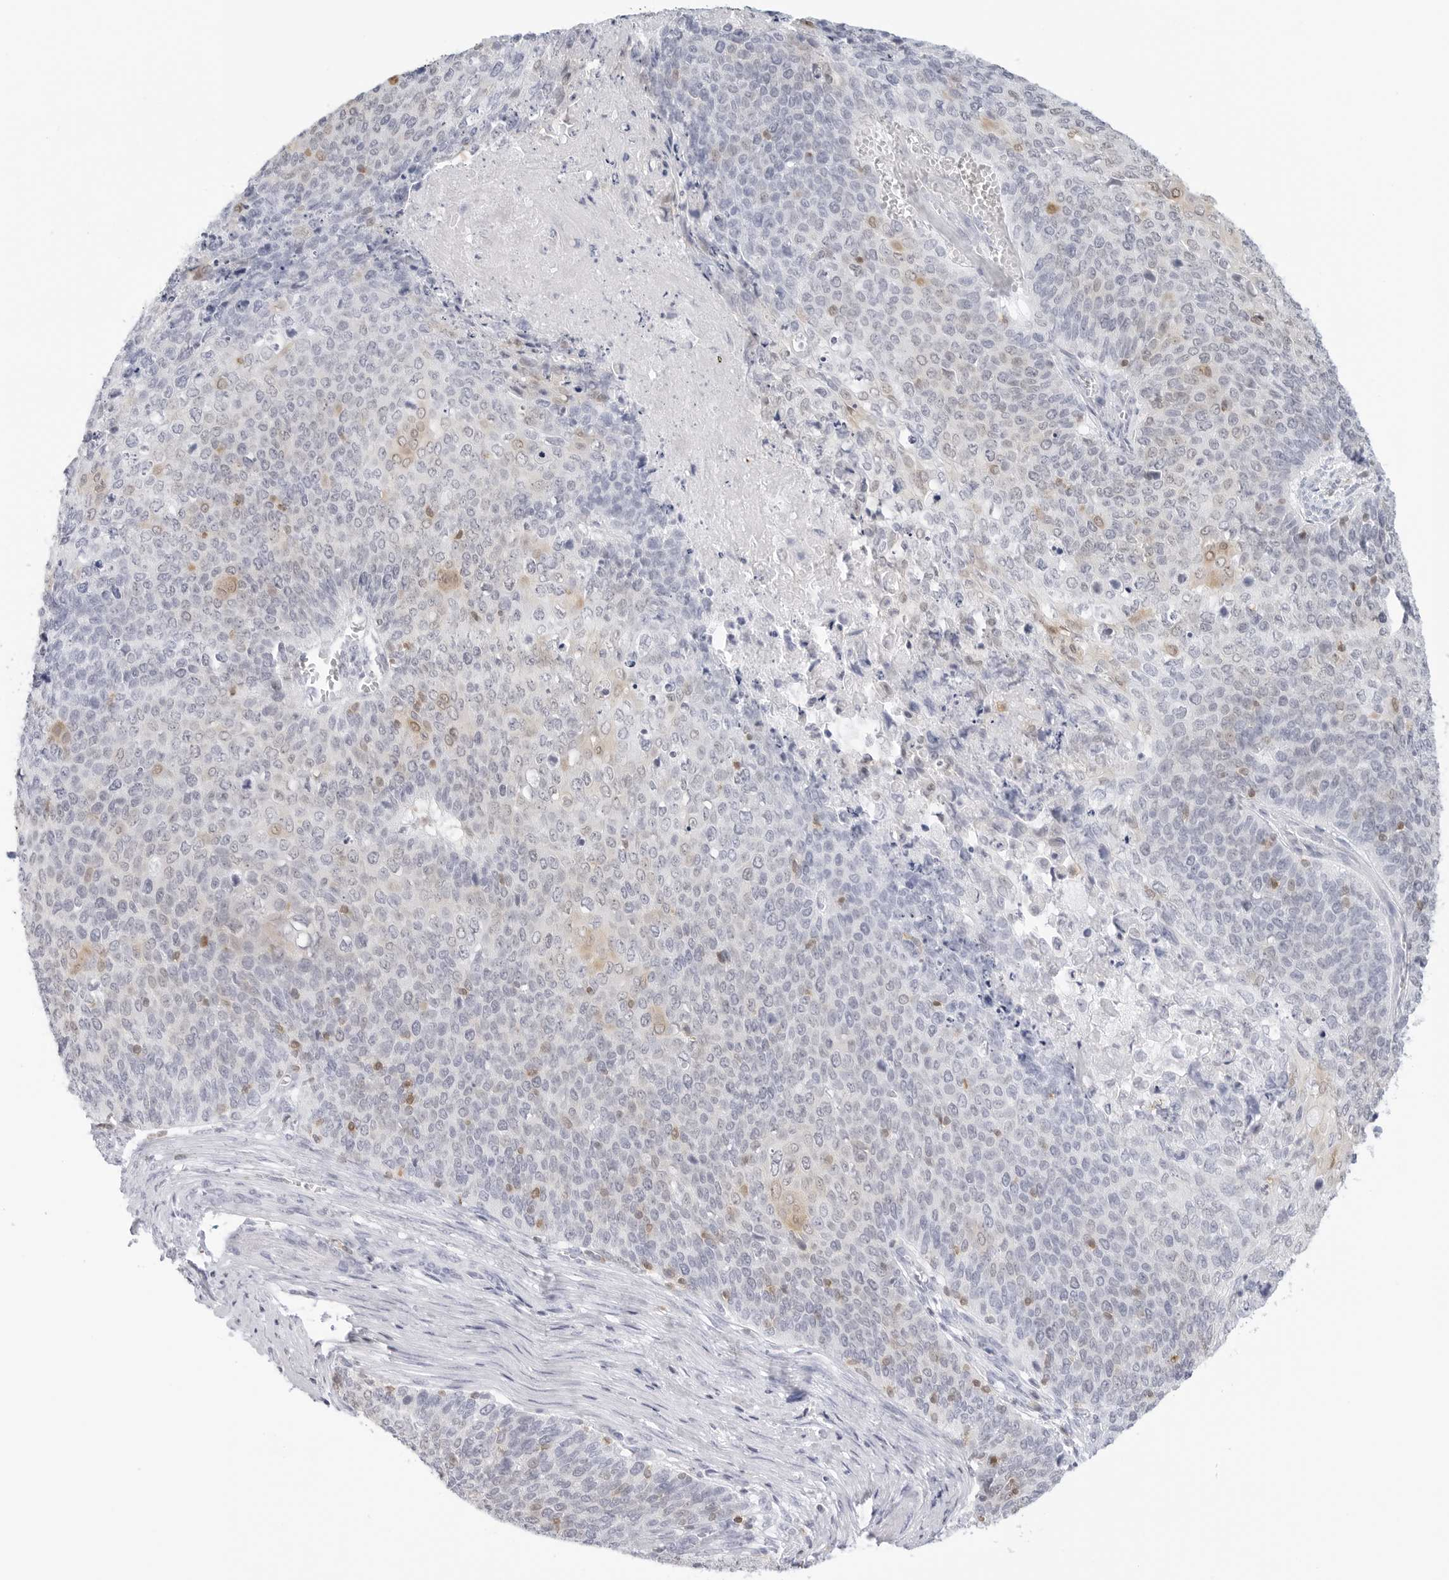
{"staining": {"intensity": "weak", "quantity": "<25%", "location": "cytoplasmic/membranous"}, "tissue": "cervical cancer", "cell_type": "Tumor cells", "image_type": "cancer", "snomed": [{"axis": "morphology", "description": "Squamous cell carcinoma, NOS"}, {"axis": "topography", "description": "Cervix"}], "caption": "The photomicrograph exhibits no staining of tumor cells in cervical cancer. The staining is performed using DAB (3,3'-diaminobenzidine) brown chromogen with nuclei counter-stained in using hematoxylin.", "gene": "SLC9A3R1", "patient": {"sex": "female", "age": 39}}